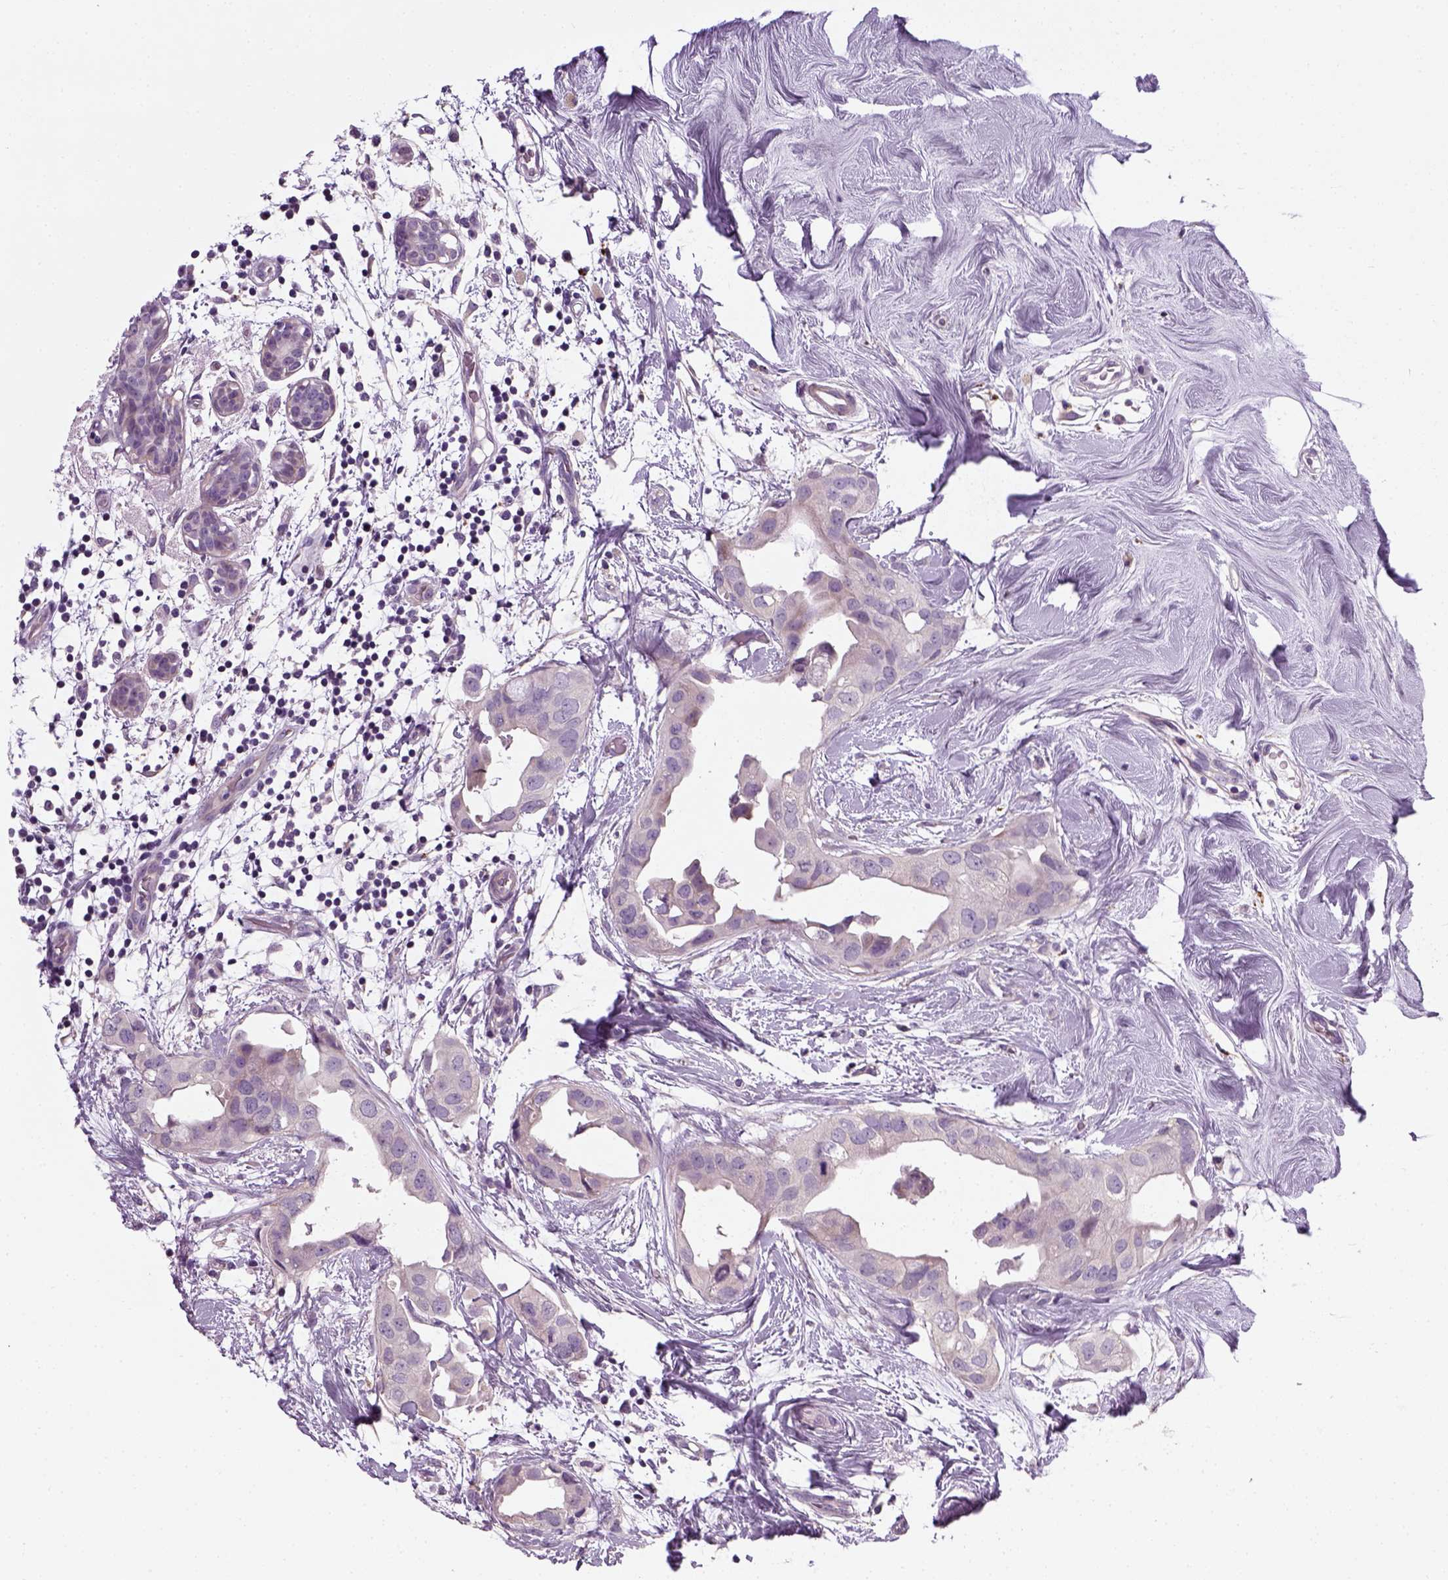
{"staining": {"intensity": "negative", "quantity": "none", "location": "none"}, "tissue": "breast cancer", "cell_type": "Tumor cells", "image_type": "cancer", "snomed": [{"axis": "morphology", "description": "Normal tissue, NOS"}, {"axis": "morphology", "description": "Duct carcinoma"}, {"axis": "topography", "description": "Breast"}], "caption": "There is no significant positivity in tumor cells of breast invasive ductal carcinoma. (Immunohistochemistry, brightfield microscopy, high magnification).", "gene": "ELOVL3", "patient": {"sex": "female", "age": 40}}